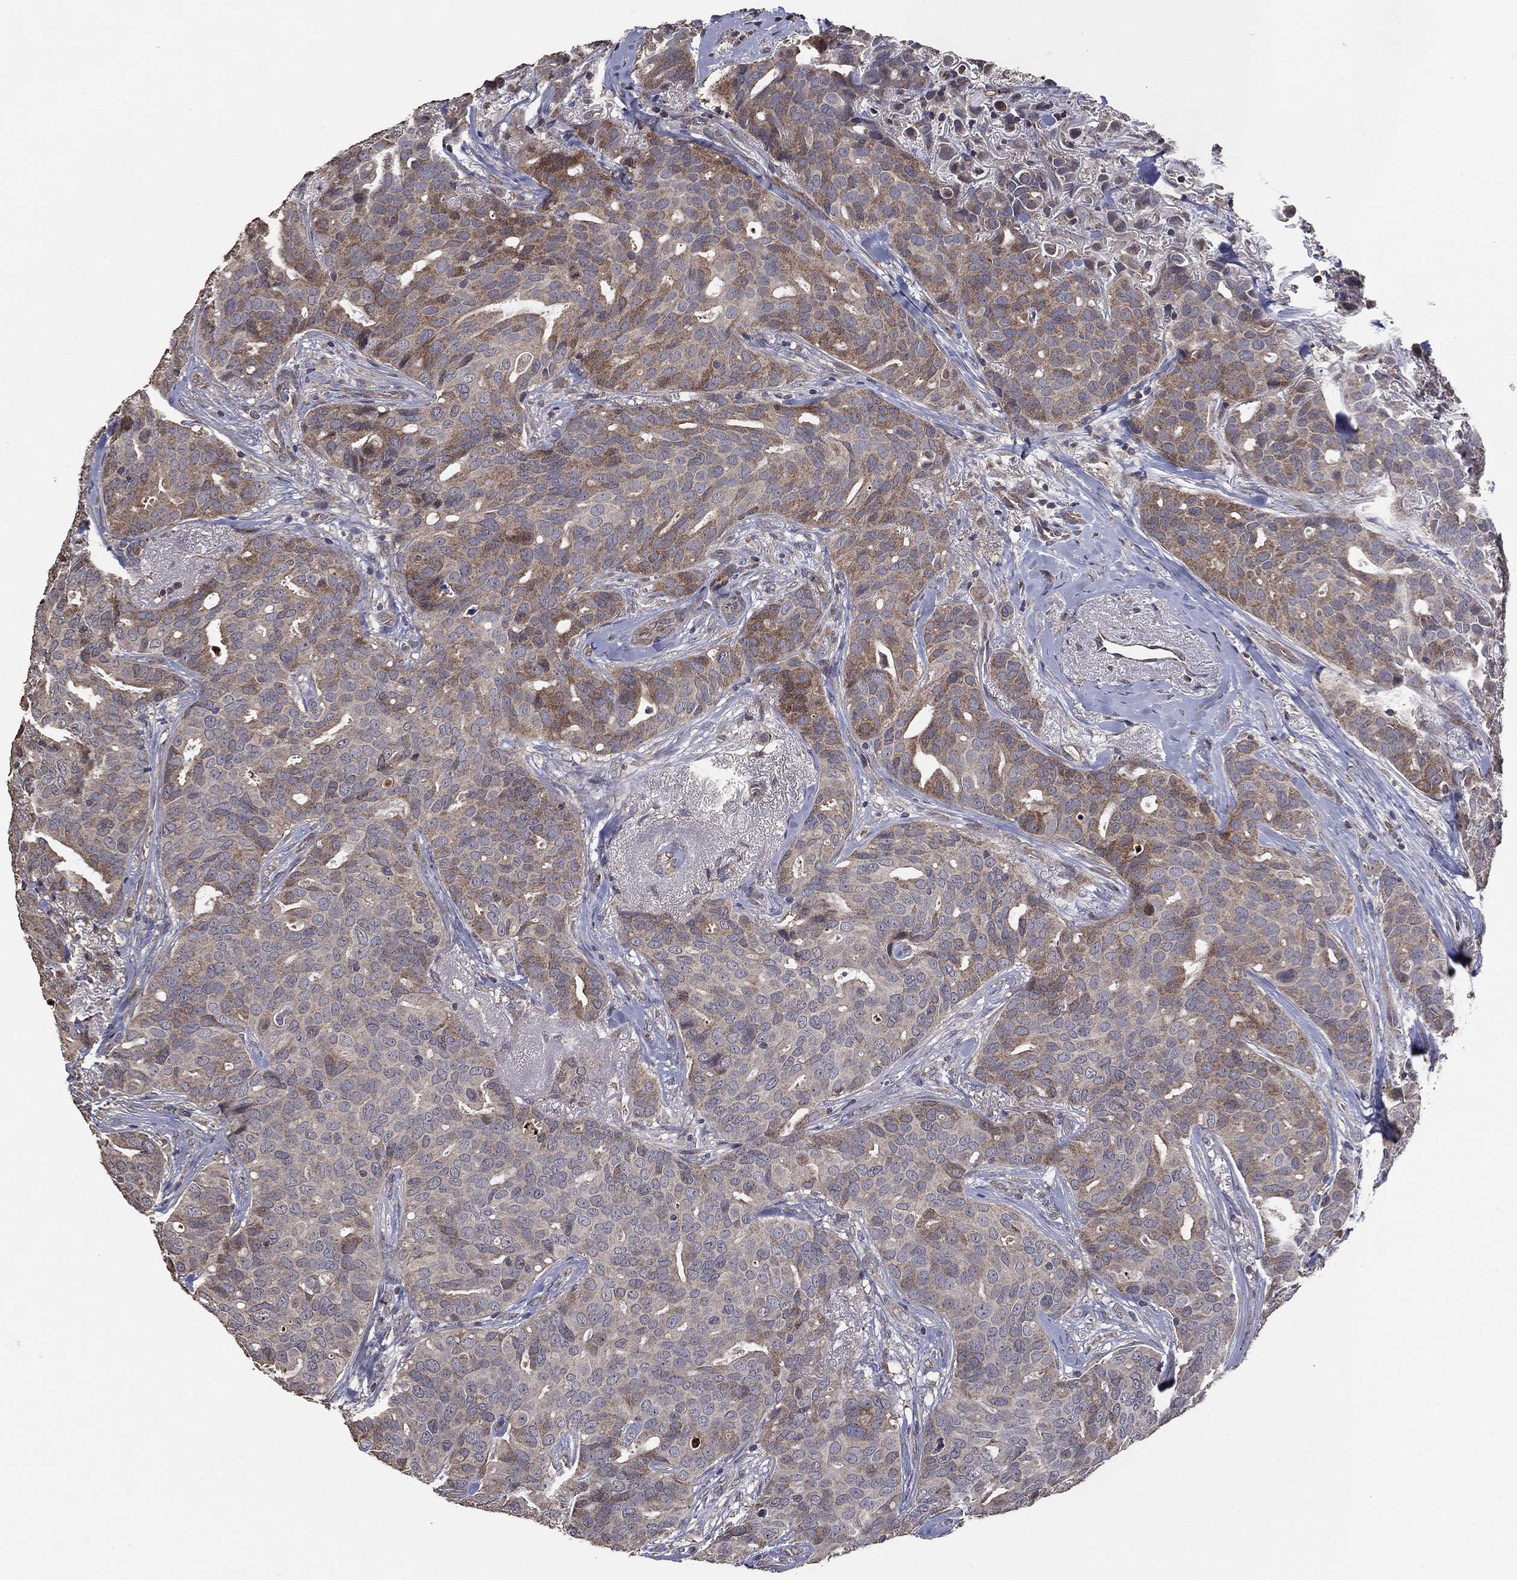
{"staining": {"intensity": "moderate", "quantity": "<25%", "location": "cytoplasmic/membranous"}, "tissue": "breast cancer", "cell_type": "Tumor cells", "image_type": "cancer", "snomed": [{"axis": "morphology", "description": "Duct carcinoma"}, {"axis": "topography", "description": "Breast"}], "caption": "Breast cancer stained with immunohistochemistry (IHC) displays moderate cytoplasmic/membranous expression in about <25% of tumor cells.", "gene": "MTOR", "patient": {"sex": "female", "age": 54}}